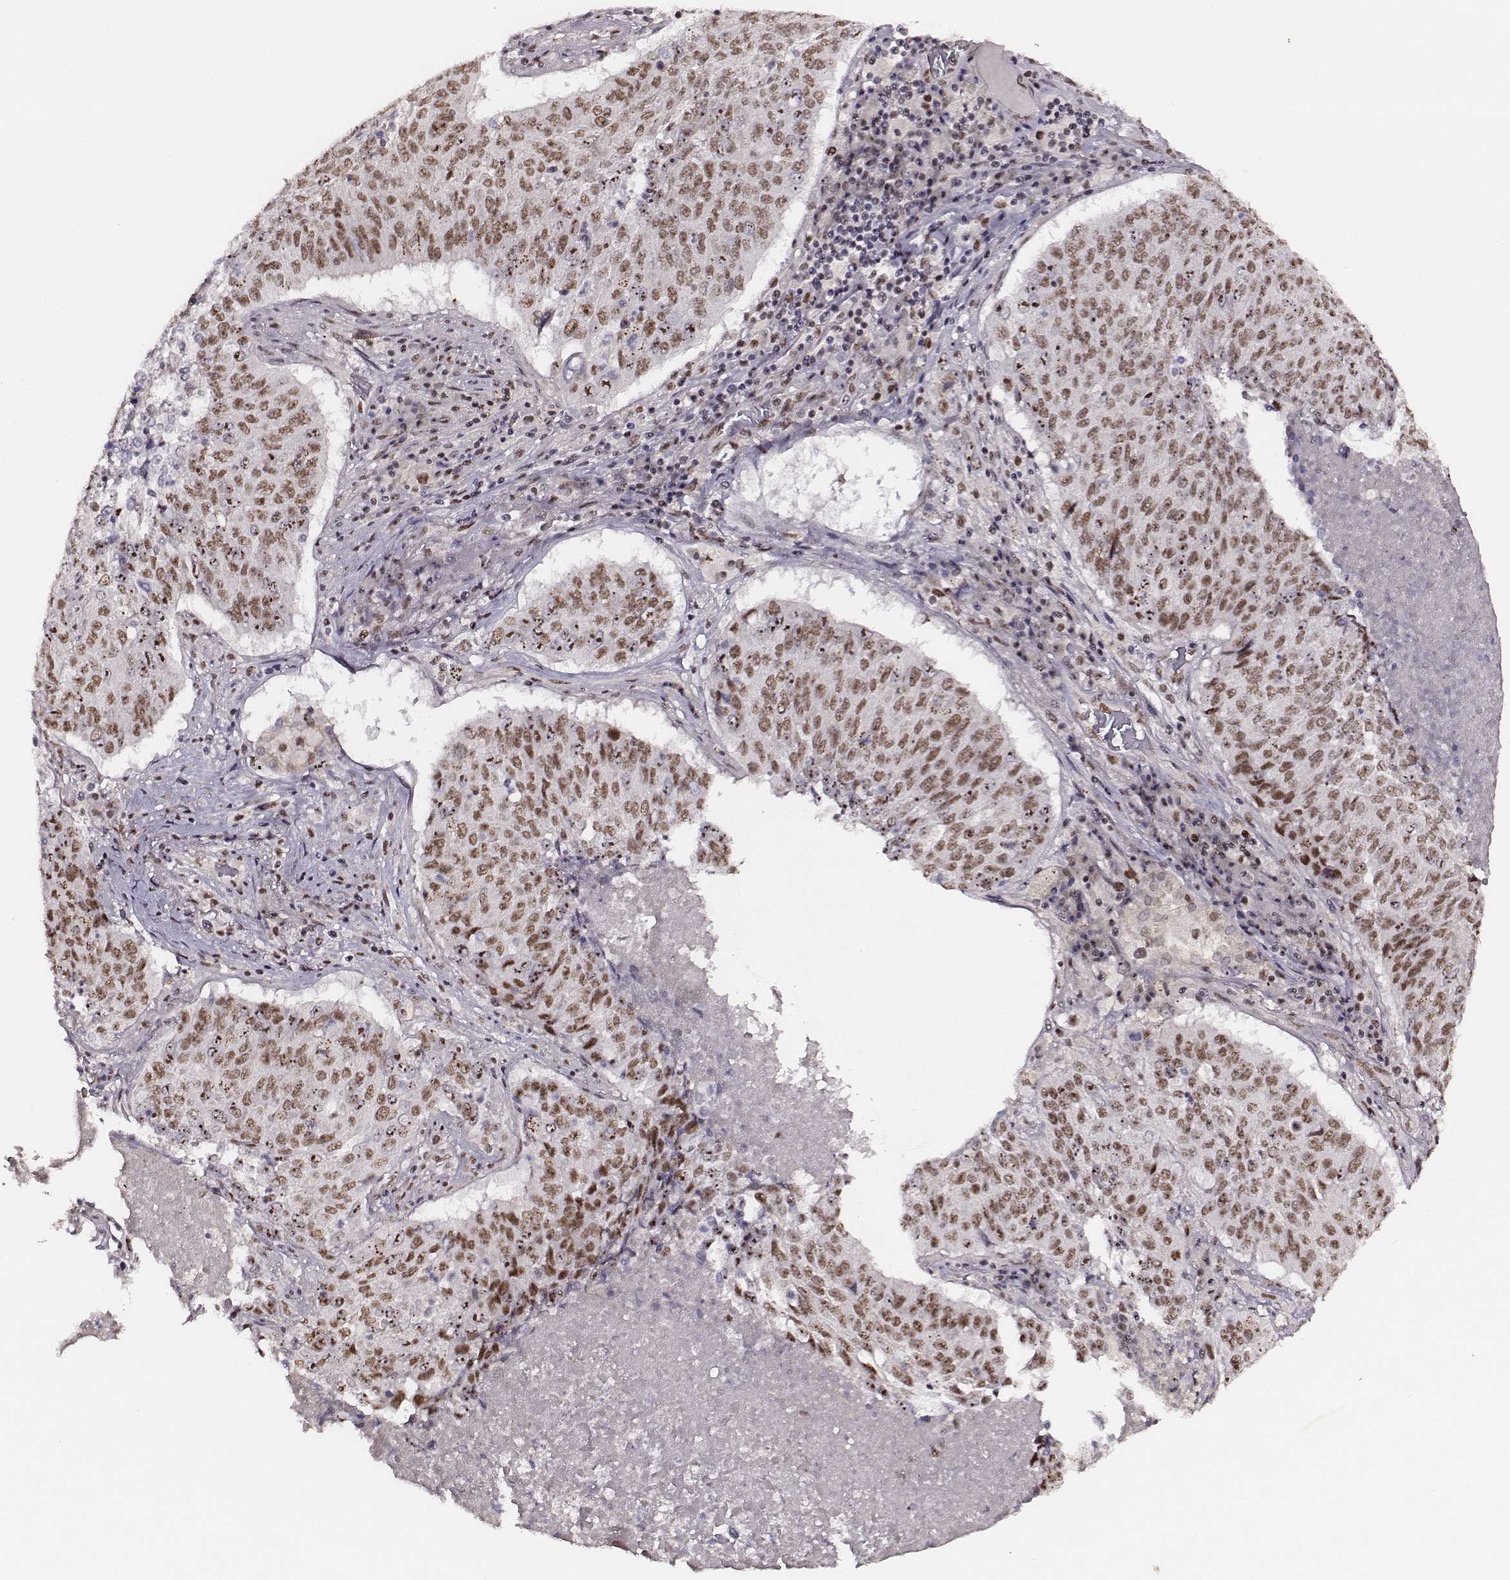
{"staining": {"intensity": "moderate", "quantity": ">75%", "location": "nuclear"}, "tissue": "lung cancer", "cell_type": "Tumor cells", "image_type": "cancer", "snomed": [{"axis": "morphology", "description": "Normal tissue, NOS"}, {"axis": "morphology", "description": "Squamous cell carcinoma, NOS"}, {"axis": "topography", "description": "Bronchus"}, {"axis": "topography", "description": "Lung"}], "caption": "Protein staining of lung cancer tissue displays moderate nuclear positivity in approximately >75% of tumor cells. (DAB (3,3'-diaminobenzidine) IHC, brown staining for protein, blue staining for nuclei).", "gene": "PPARA", "patient": {"sex": "male", "age": 64}}